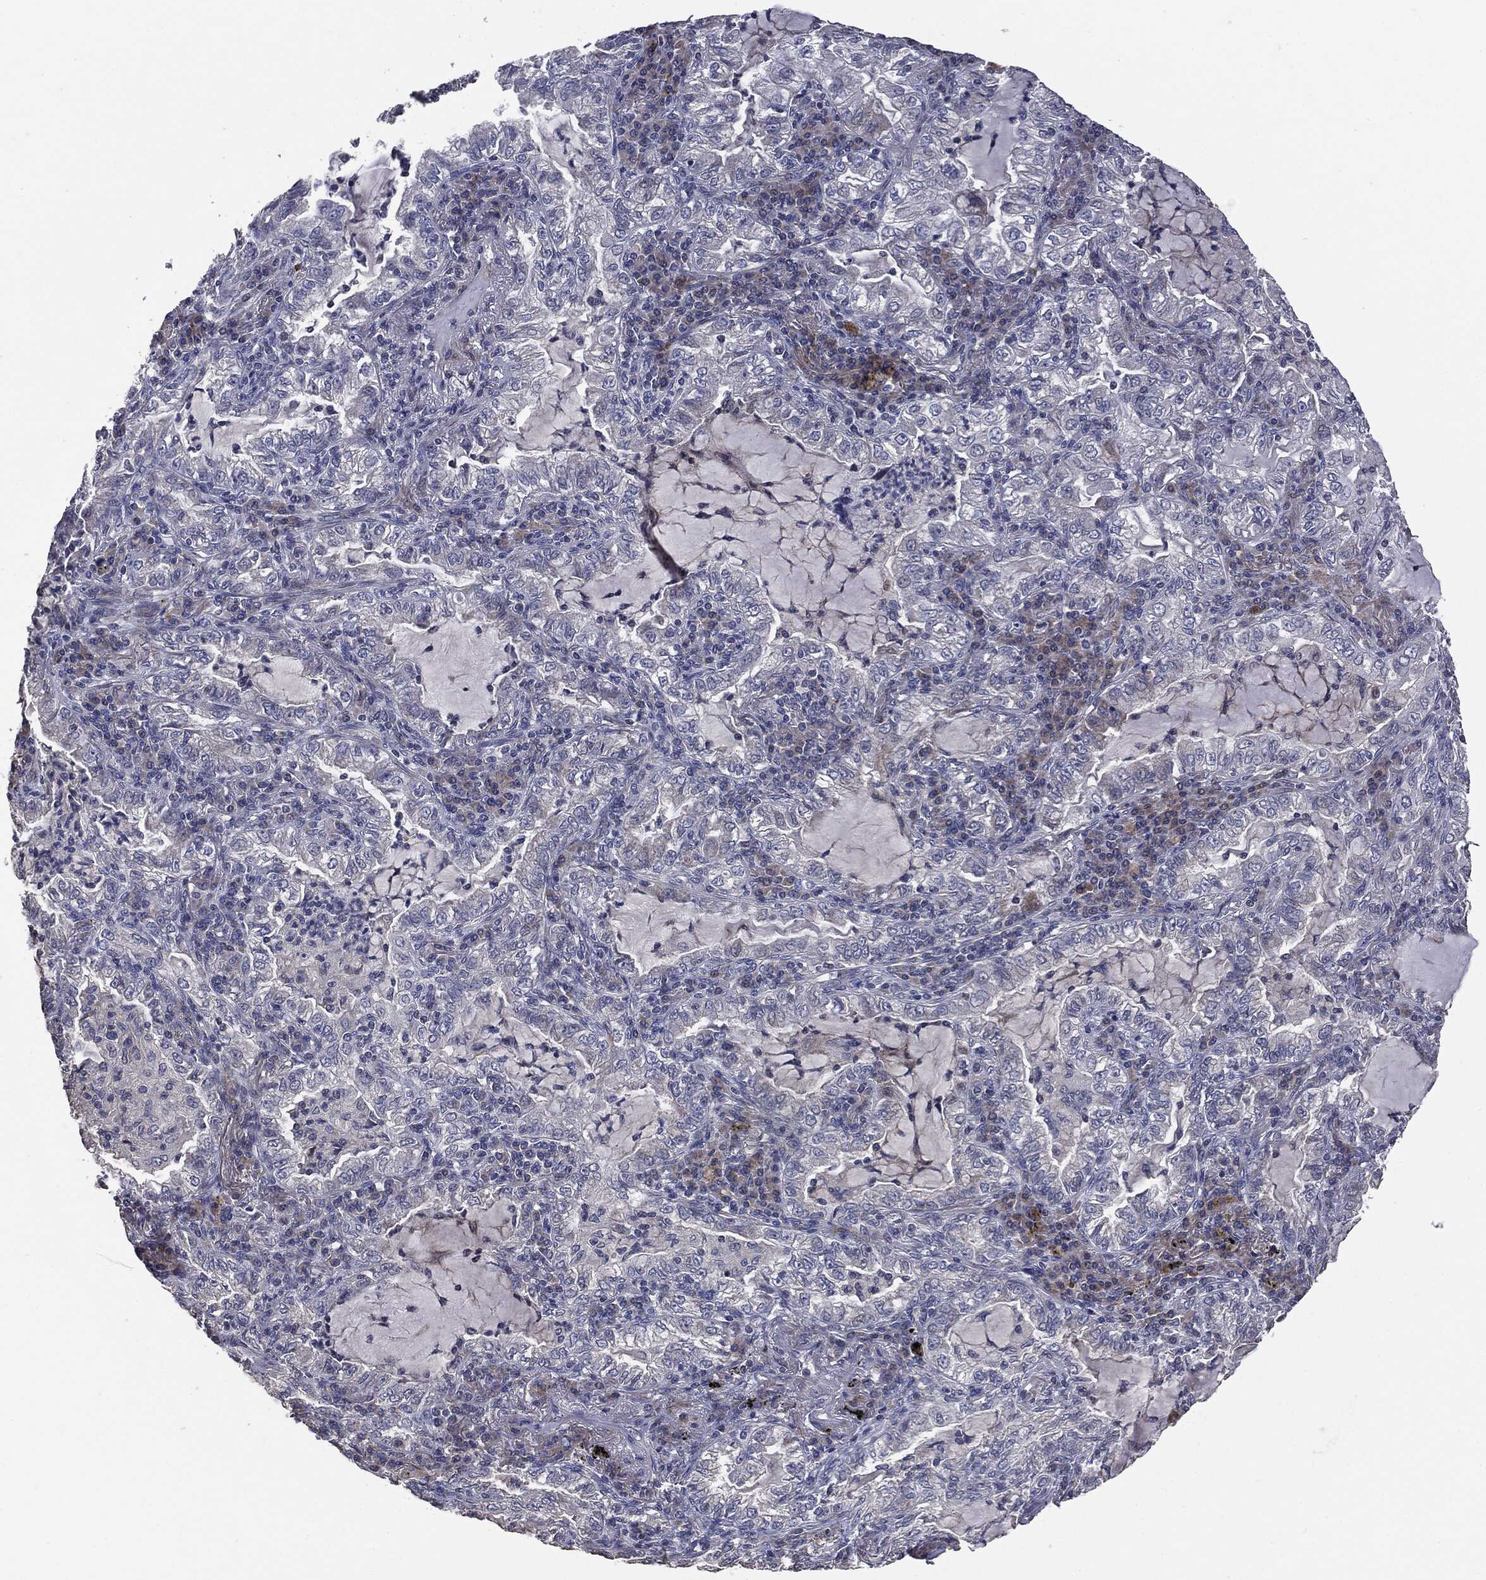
{"staining": {"intensity": "negative", "quantity": "none", "location": "none"}, "tissue": "lung cancer", "cell_type": "Tumor cells", "image_type": "cancer", "snomed": [{"axis": "morphology", "description": "Adenocarcinoma, NOS"}, {"axis": "topography", "description": "Lung"}], "caption": "DAB (3,3'-diaminobenzidine) immunohistochemical staining of lung cancer demonstrates no significant staining in tumor cells.", "gene": "MTOR", "patient": {"sex": "female", "age": 73}}